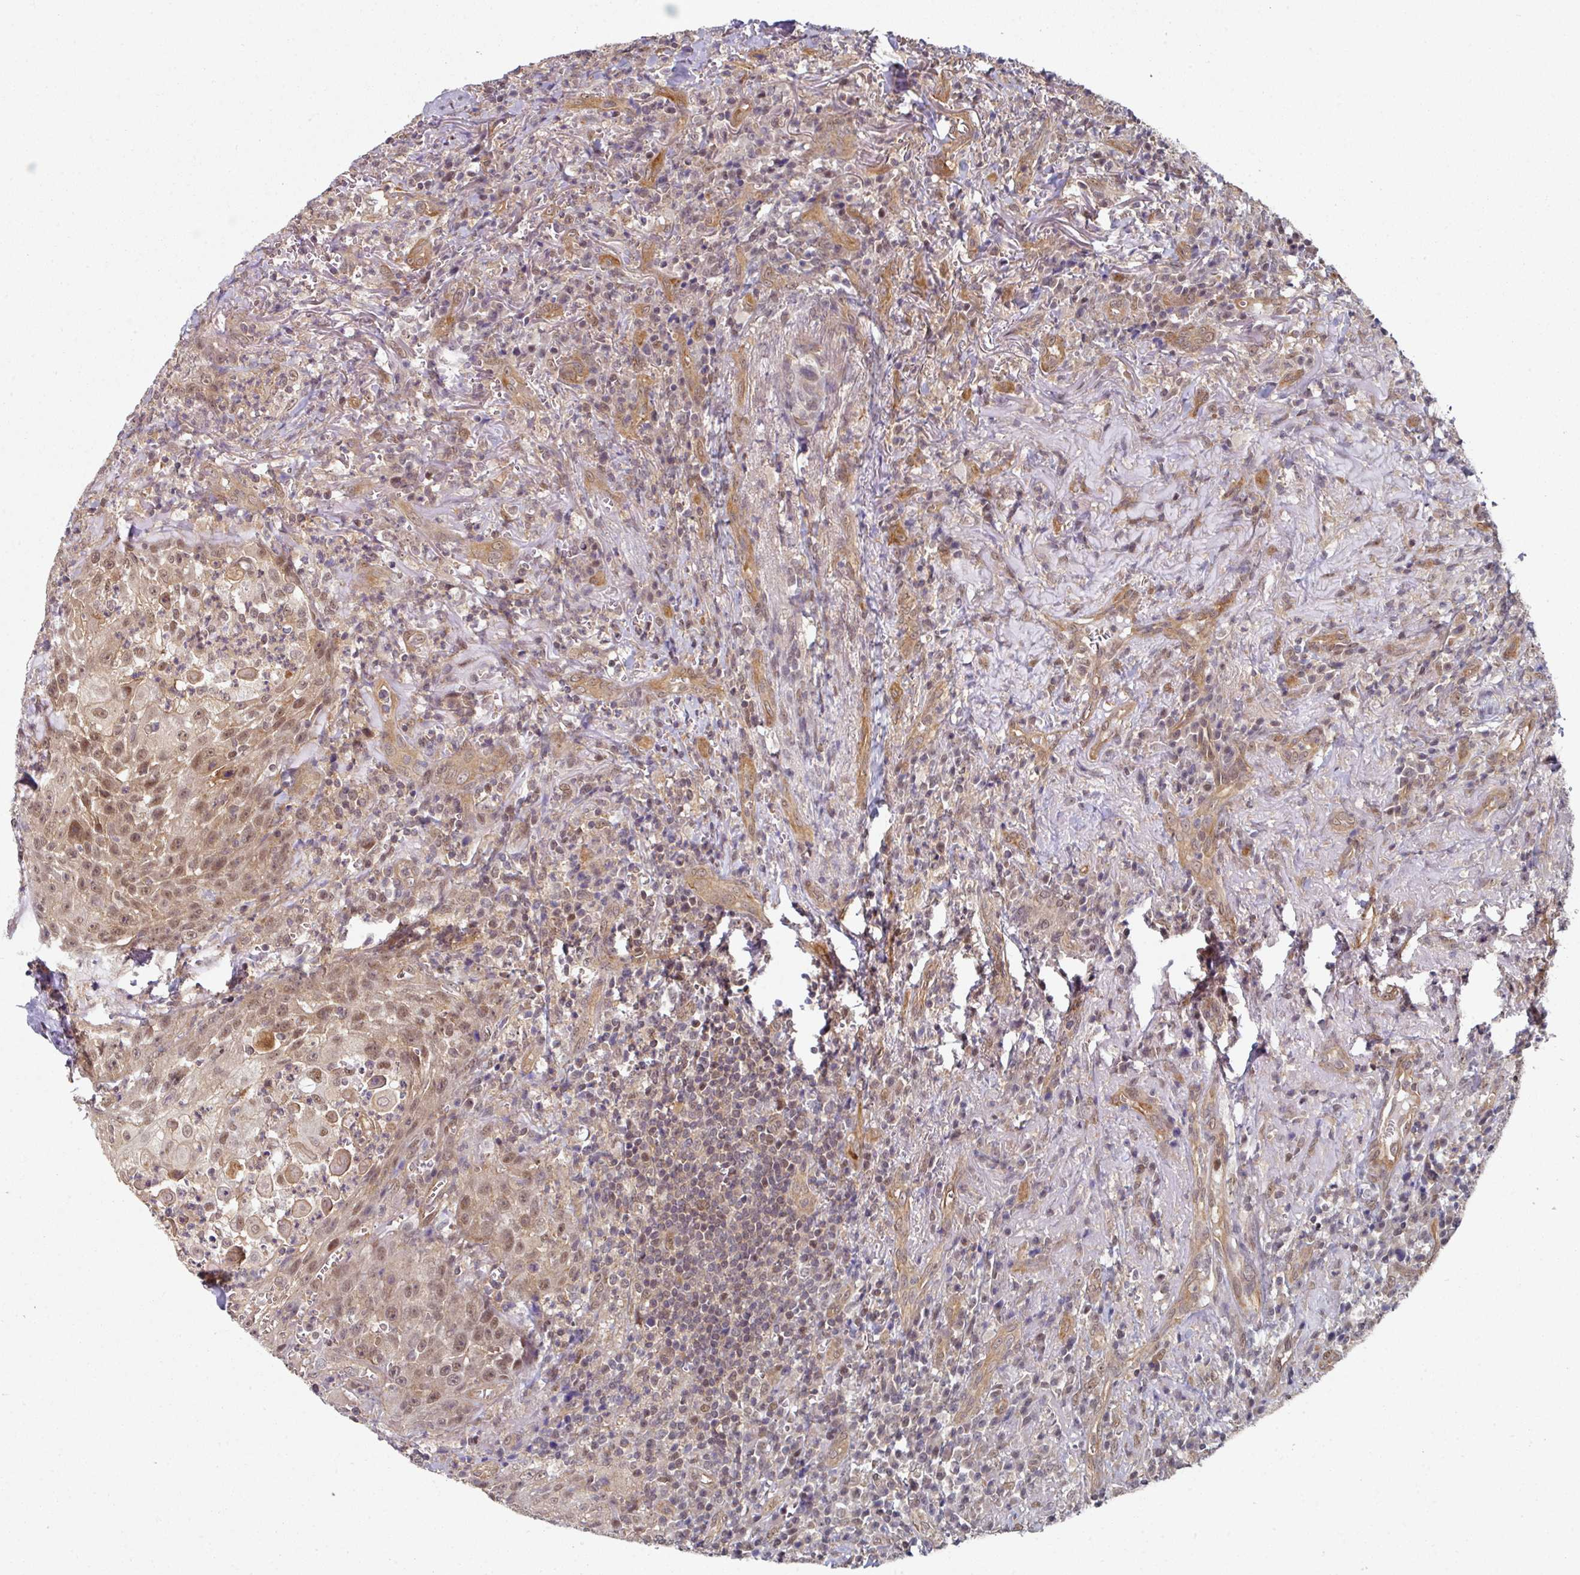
{"staining": {"intensity": "moderate", "quantity": ">75%", "location": "nuclear"}, "tissue": "head and neck cancer", "cell_type": "Tumor cells", "image_type": "cancer", "snomed": [{"axis": "morphology", "description": "Normal tissue, NOS"}, {"axis": "morphology", "description": "Squamous cell carcinoma, NOS"}, {"axis": "topography", "description": "Oral tissue"}, {"axis": "topography", "description": "Head-Neck"}], "caption": "Immunohistochemical staining of human head and neck squamous cell carcinoma displays medium levels of moderate nuclear expression in approximately >75% of tumor cells.", "gene": "PSME3IP1", "patient": {"sex": "female", "age": 70}}